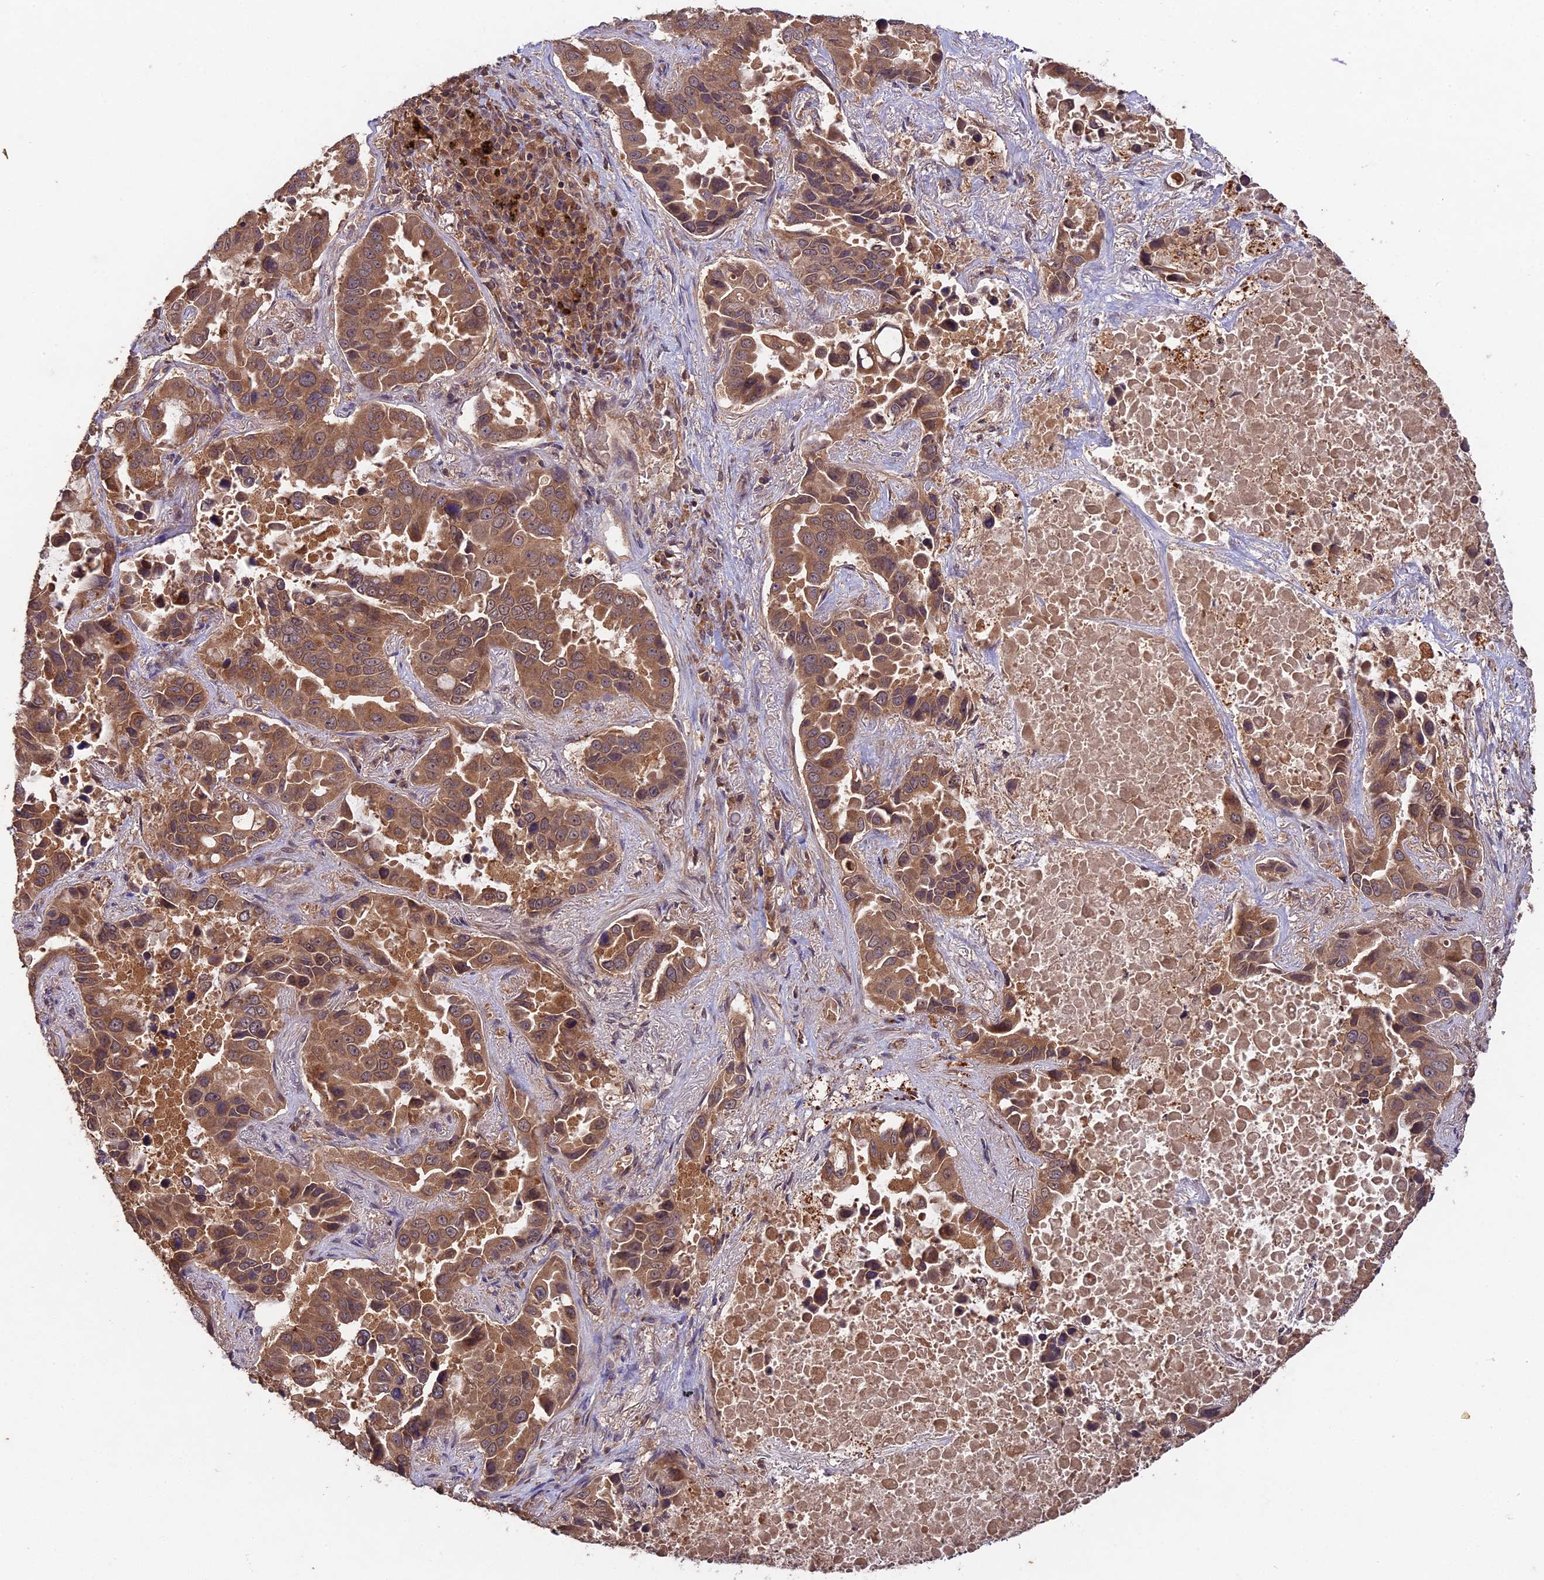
{"staining": {"intensity": "moderate", "quantity": ">75%", "location": "cytoplasmic/membranous"}, "tissue": "lung cancer", "cell_type": "Tumor cells", "image_type": "cancer", "snomed": [{"axis": "morphology", "description": "Adenocarcinoma, NOS"}, {"axis": "topography", "description": "Lung"}], "caption": "DAB (3,3'-diaminobenzidine) immunohistochemical staining of human lung cancer shows moderate cytoplasmic/membranous protein expression in about >75% of tumor cells. The protein is stained brown, and the nuclei are stained in blue (DAB (3,3'-diaminobenzidine) IHC with brightfield microscopy, high magnification).", "gene": "CHAC1", "patient": {"sex": "male", "age": 64}}